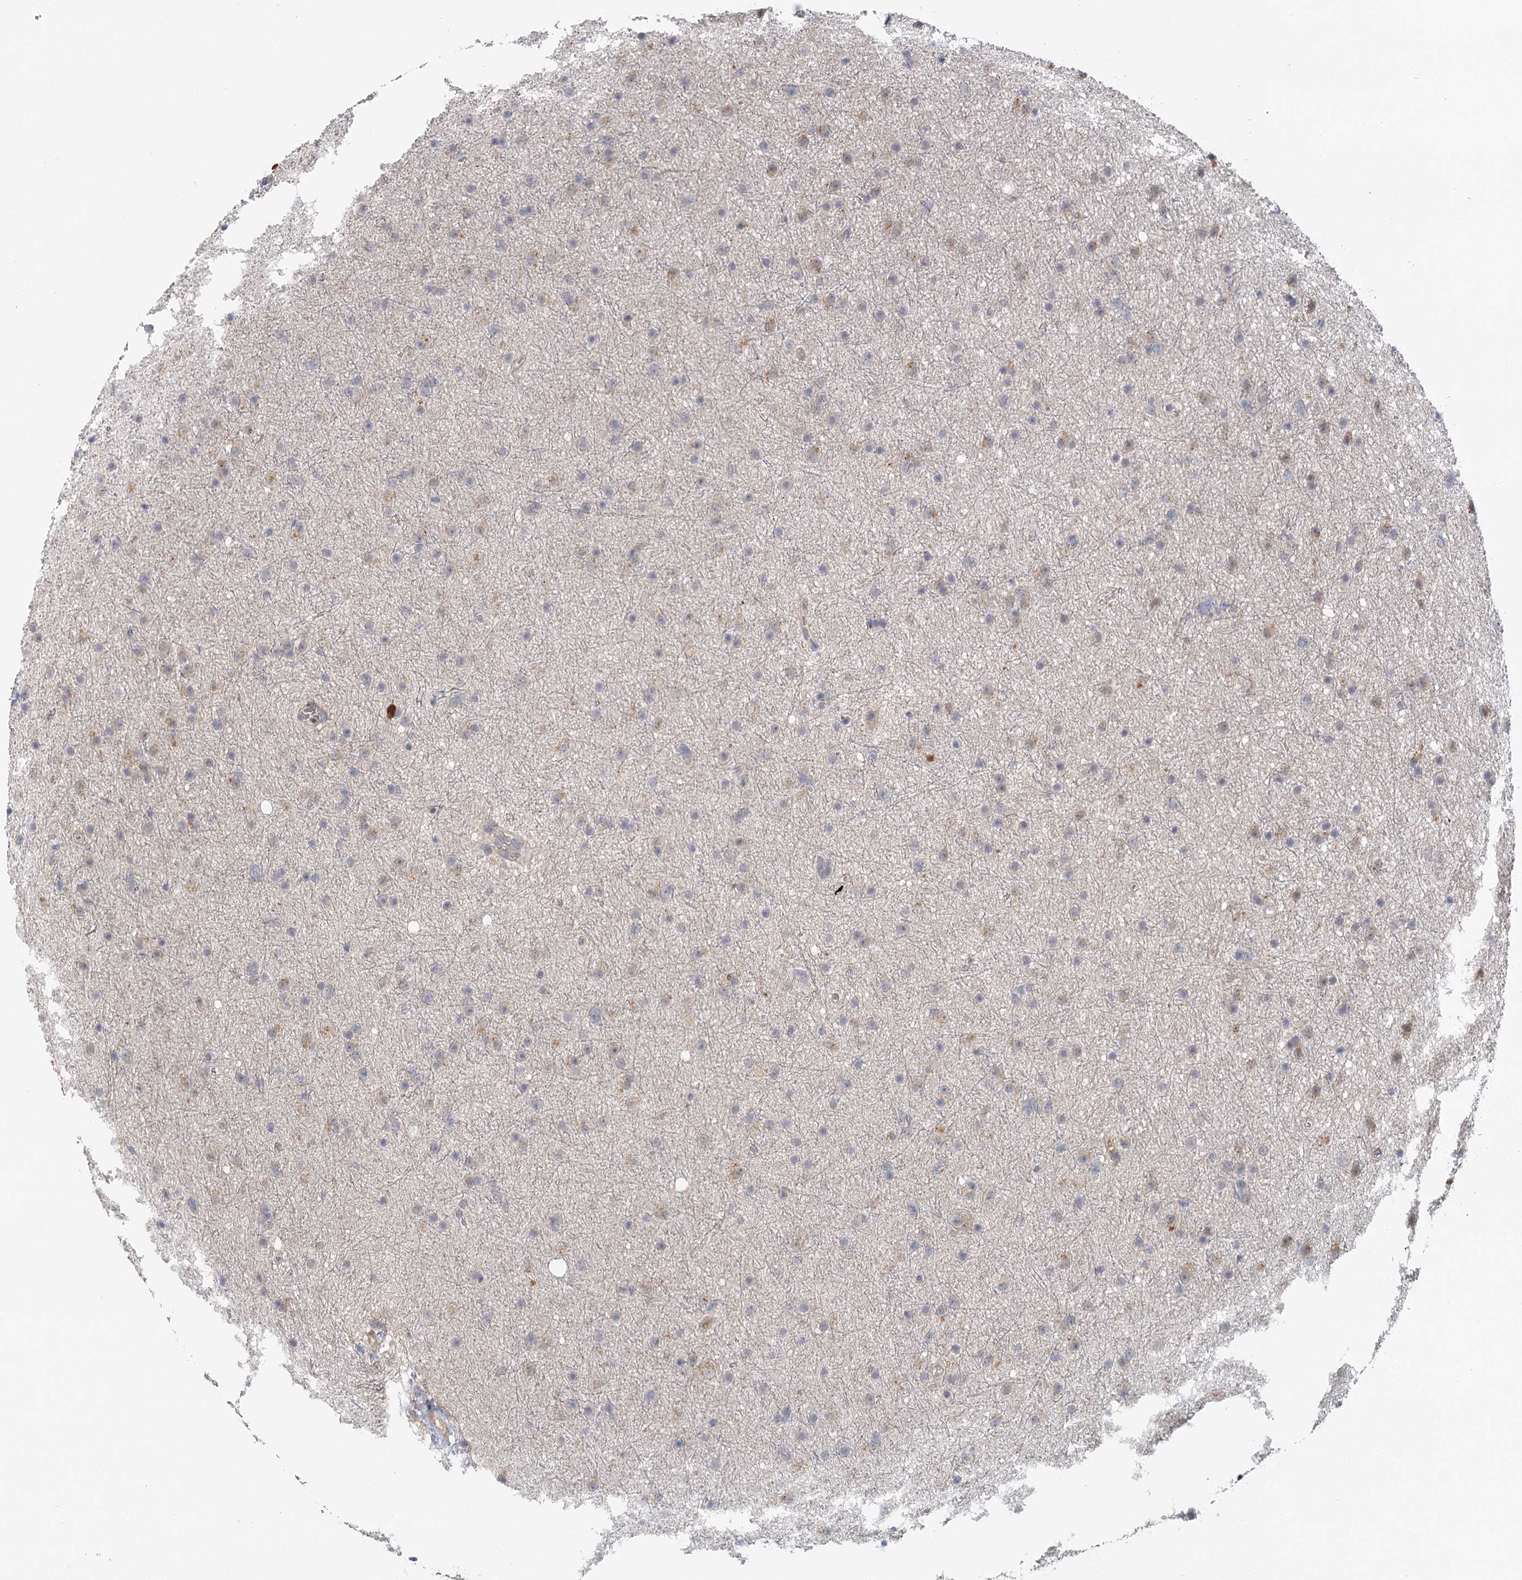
{"staining": {"intensity": "negative", "quantity": "none", "location": "none"}, "tissue": "glioma", "cell_type": "Tumor cells", "image_type": "cancer", "snomed": [{"axis": "morphology", "description": "Glioma, malignant, Low grade"}, {"axis": "topography", "description": "Cerebral cortex"}], "caption": "Tumor cells show no significant protein expression in glioma. The staining is performed using DAB (3,3'-diaminobenzidine) brown chromogen with nuclei counter-stained in using hematoxylin.", "gene": "IL11RA", "patient": {"sex": "female", "age": 39}}